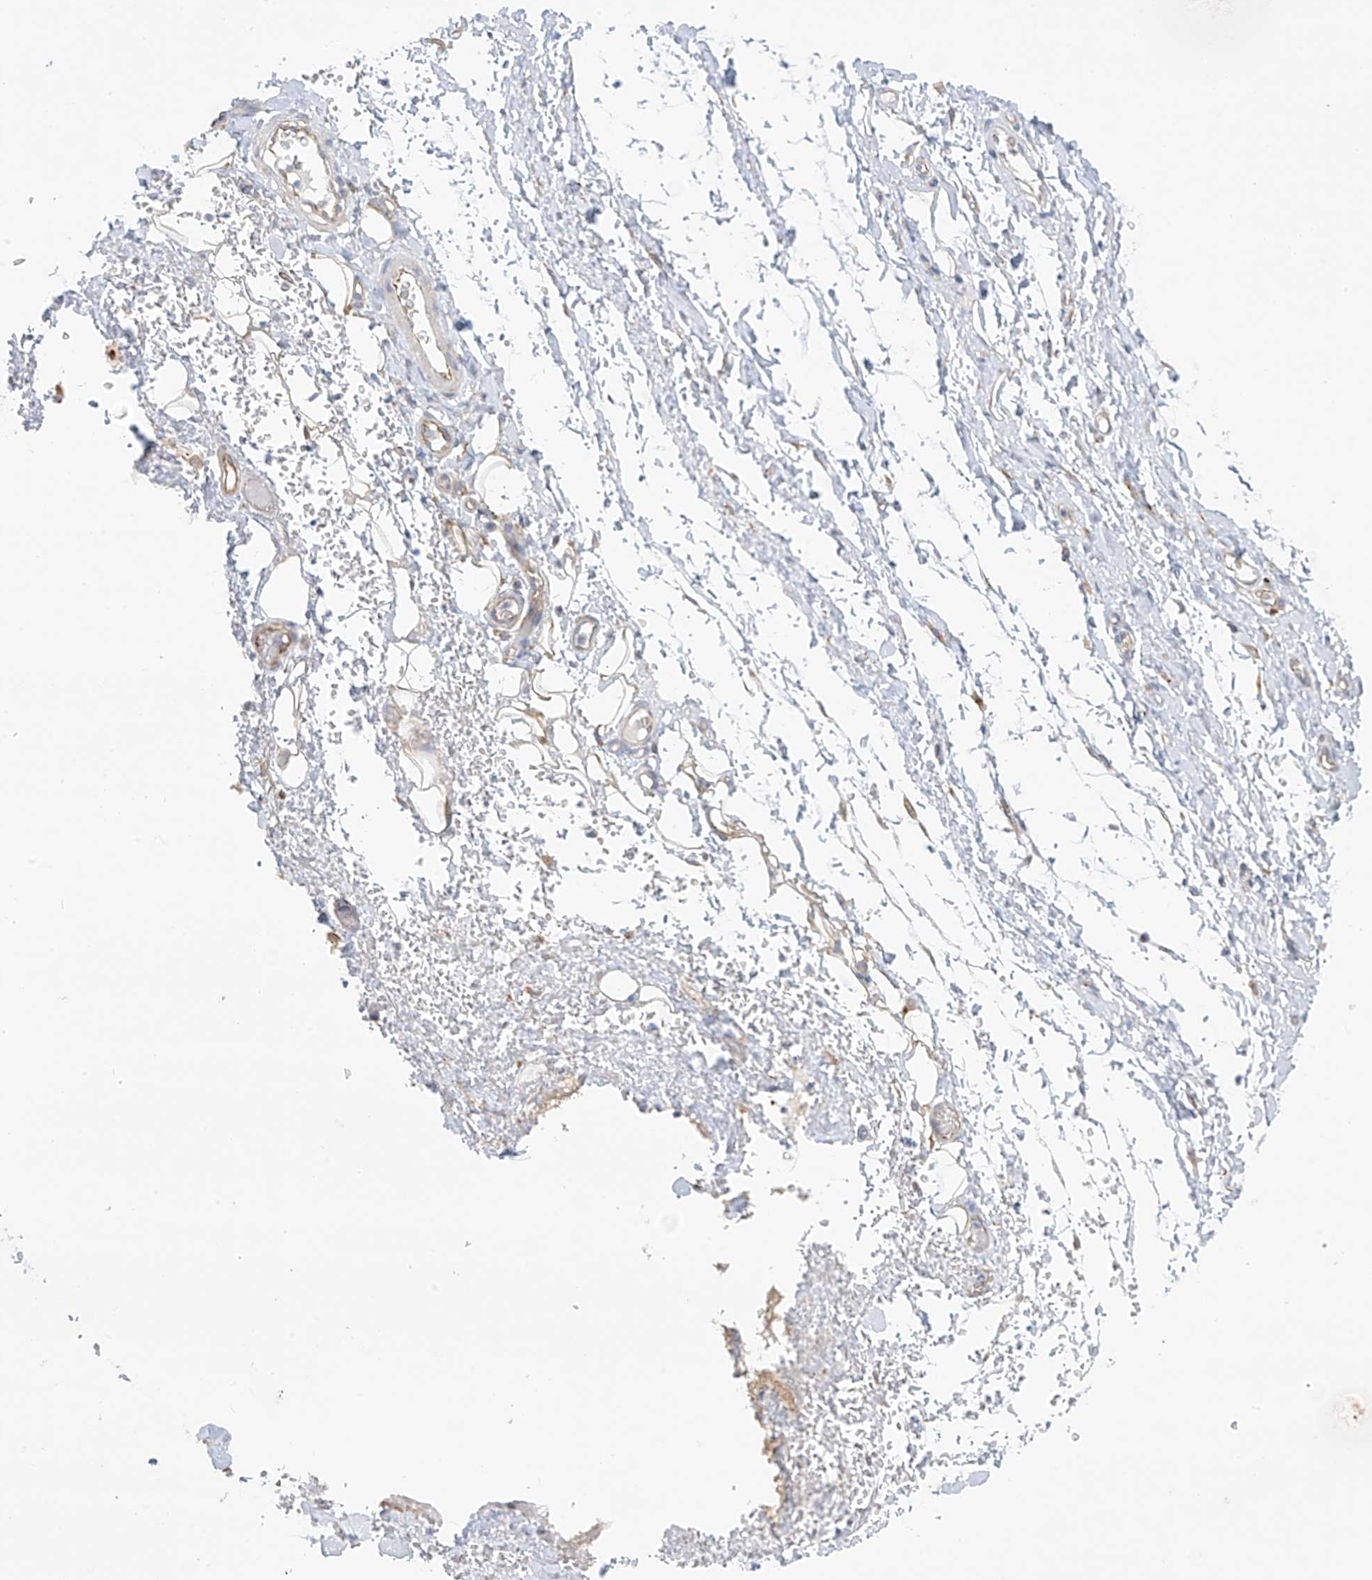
{"staining": {"intensity": "negative", "quantity": "none", "location": "none"}, "tissue": "adipose tissue", "cell_type": "Adipocytes", "image_type": "normal", "snomed": [{"axis": "morphology", "description": "Normal tissue, NOS"}, {"axis": "morphology", "description": "Adenocarcinoma, NOS"}, {"axis": "topography", "description": "Stomach, upper"}, {"axis": "topography", "description": "Peripheral nerve tissue"}], "caption": "Adipose tissue stained for a protein using immunohistochemistry exhibits no expression adipocytes.", "gene": "TAL2", "patient": {"sex": "male", "age": 62}}